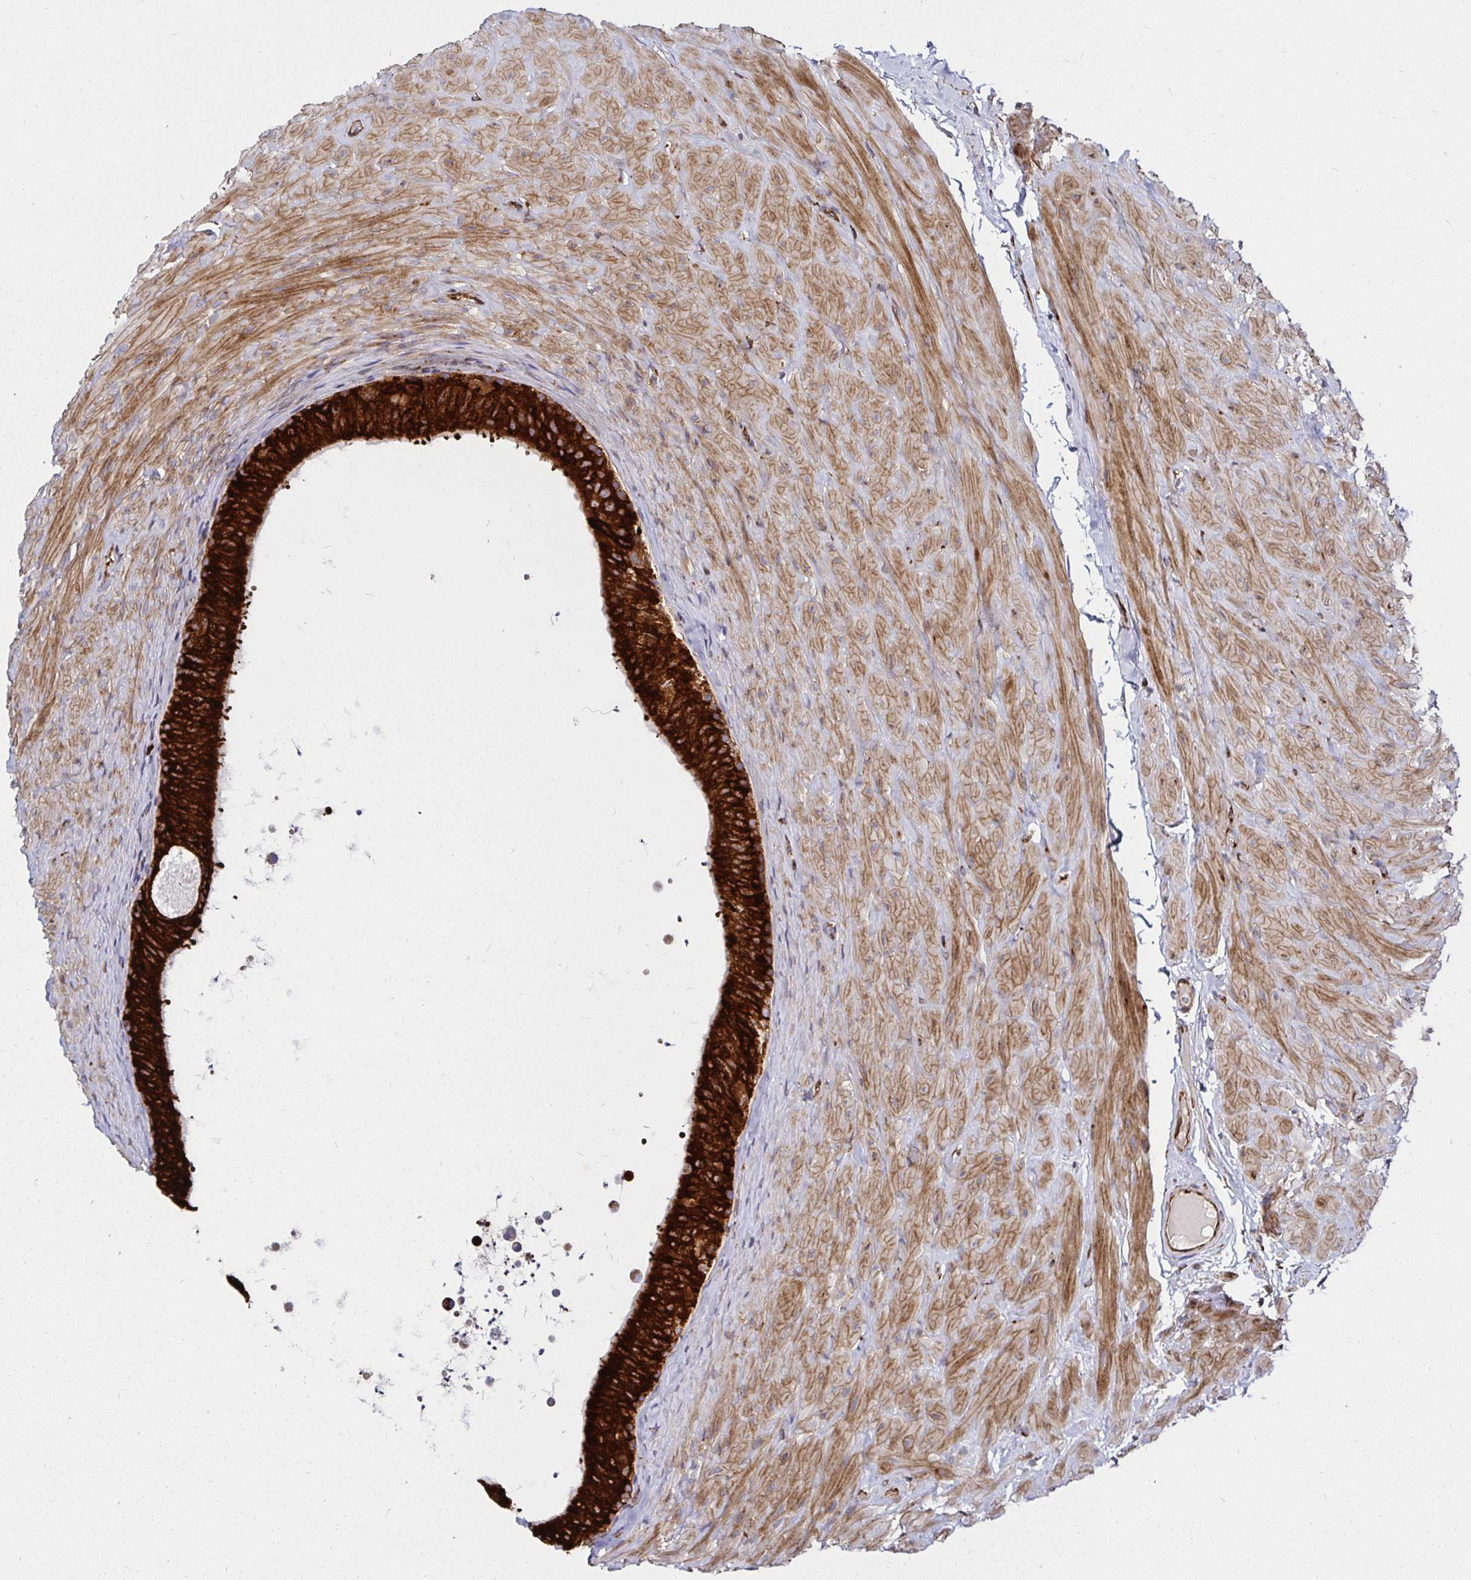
{"staining": {"intensity": "strong", "quantity": ">75%", "location": "cytoplasmic/membranous"}, "tissue": "epididymis", "cell_type": "Glandular cells", "image_type": "normal", "snomed": [{"axis": "morphology", "description": "Normal tissue, NOS"}, {"axis": "topography", "description": "Epididymis, spermatic cord, NOS"}, {"axis": "topography", "description": "Epididymis"}], "caption": "The micrograph displays staining of benign epididymis, revealing strong cytoplasmic/membranous protein staining (brown color) within glandular cells.", "gene": "SMYD3", "patient": {"sex": "male", "age": 31}}